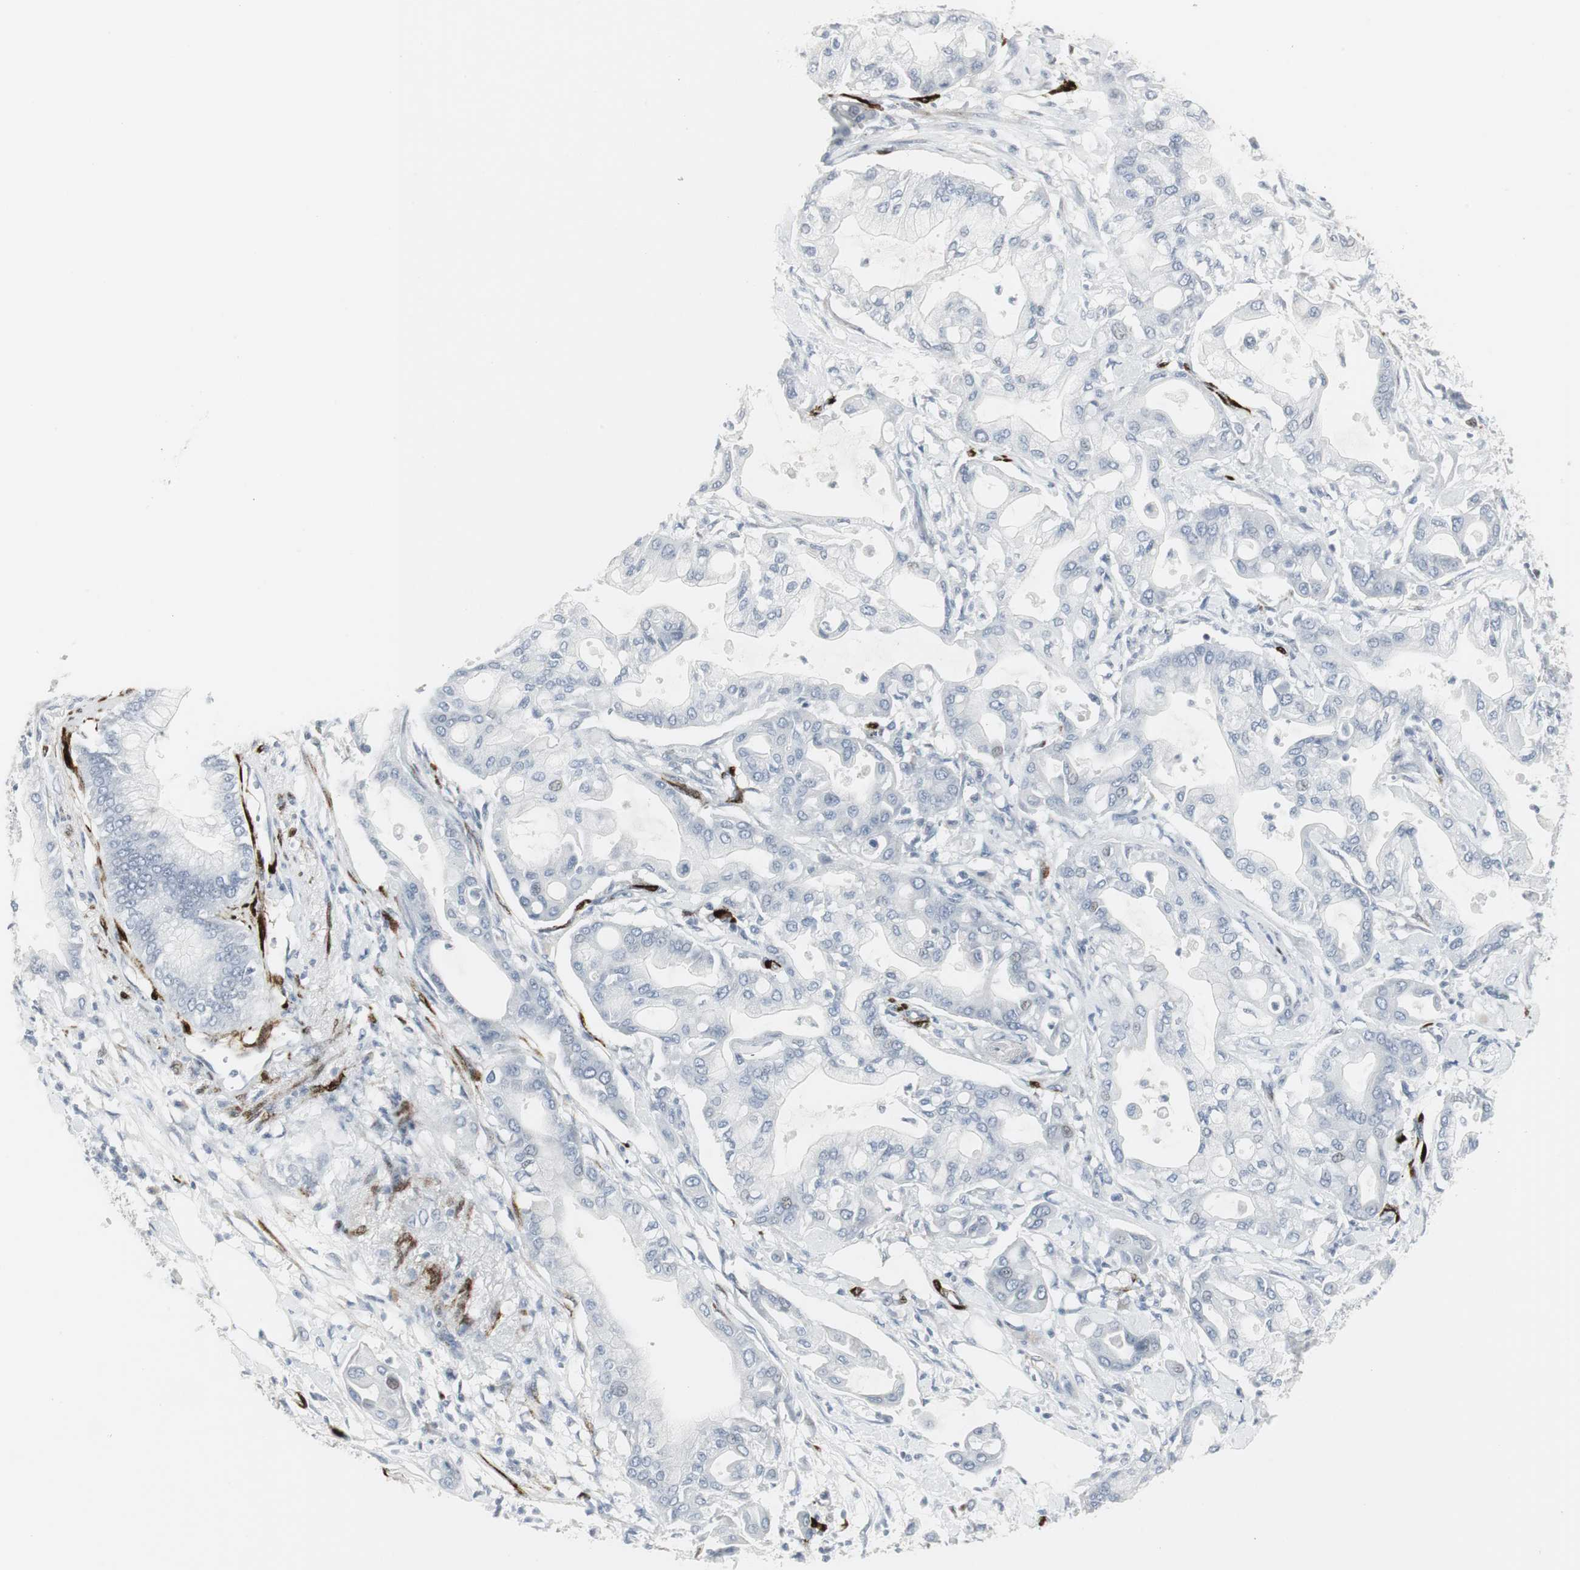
{"staining": {"intensity": "negative", "quantity": "none", "location": "none"}, "tissue": "pancreatic cancer", "cell_type": "Tumor cells", "image_type": "cancer", "snomed": [{"axis": "morphology", "description": "Adenocarcinoma, NOS"}, {"axis": "morphology", "description": "Adenocarcinoma, metastatic, NOS"}, {"axis": "topography", "description": "Lymph node"}, {"axis": "topography", "description": "Pancreas"}, {"axis": "topography", "description": "Duodenum"}], "caption": "This is an IHC histopathology image of pancreatic cancer (metastatic adenocarcinoma). There is no positivity in tumor cells.", "gene": "PPP1R14A", "patient": {"sex": "female", "age": 64}}